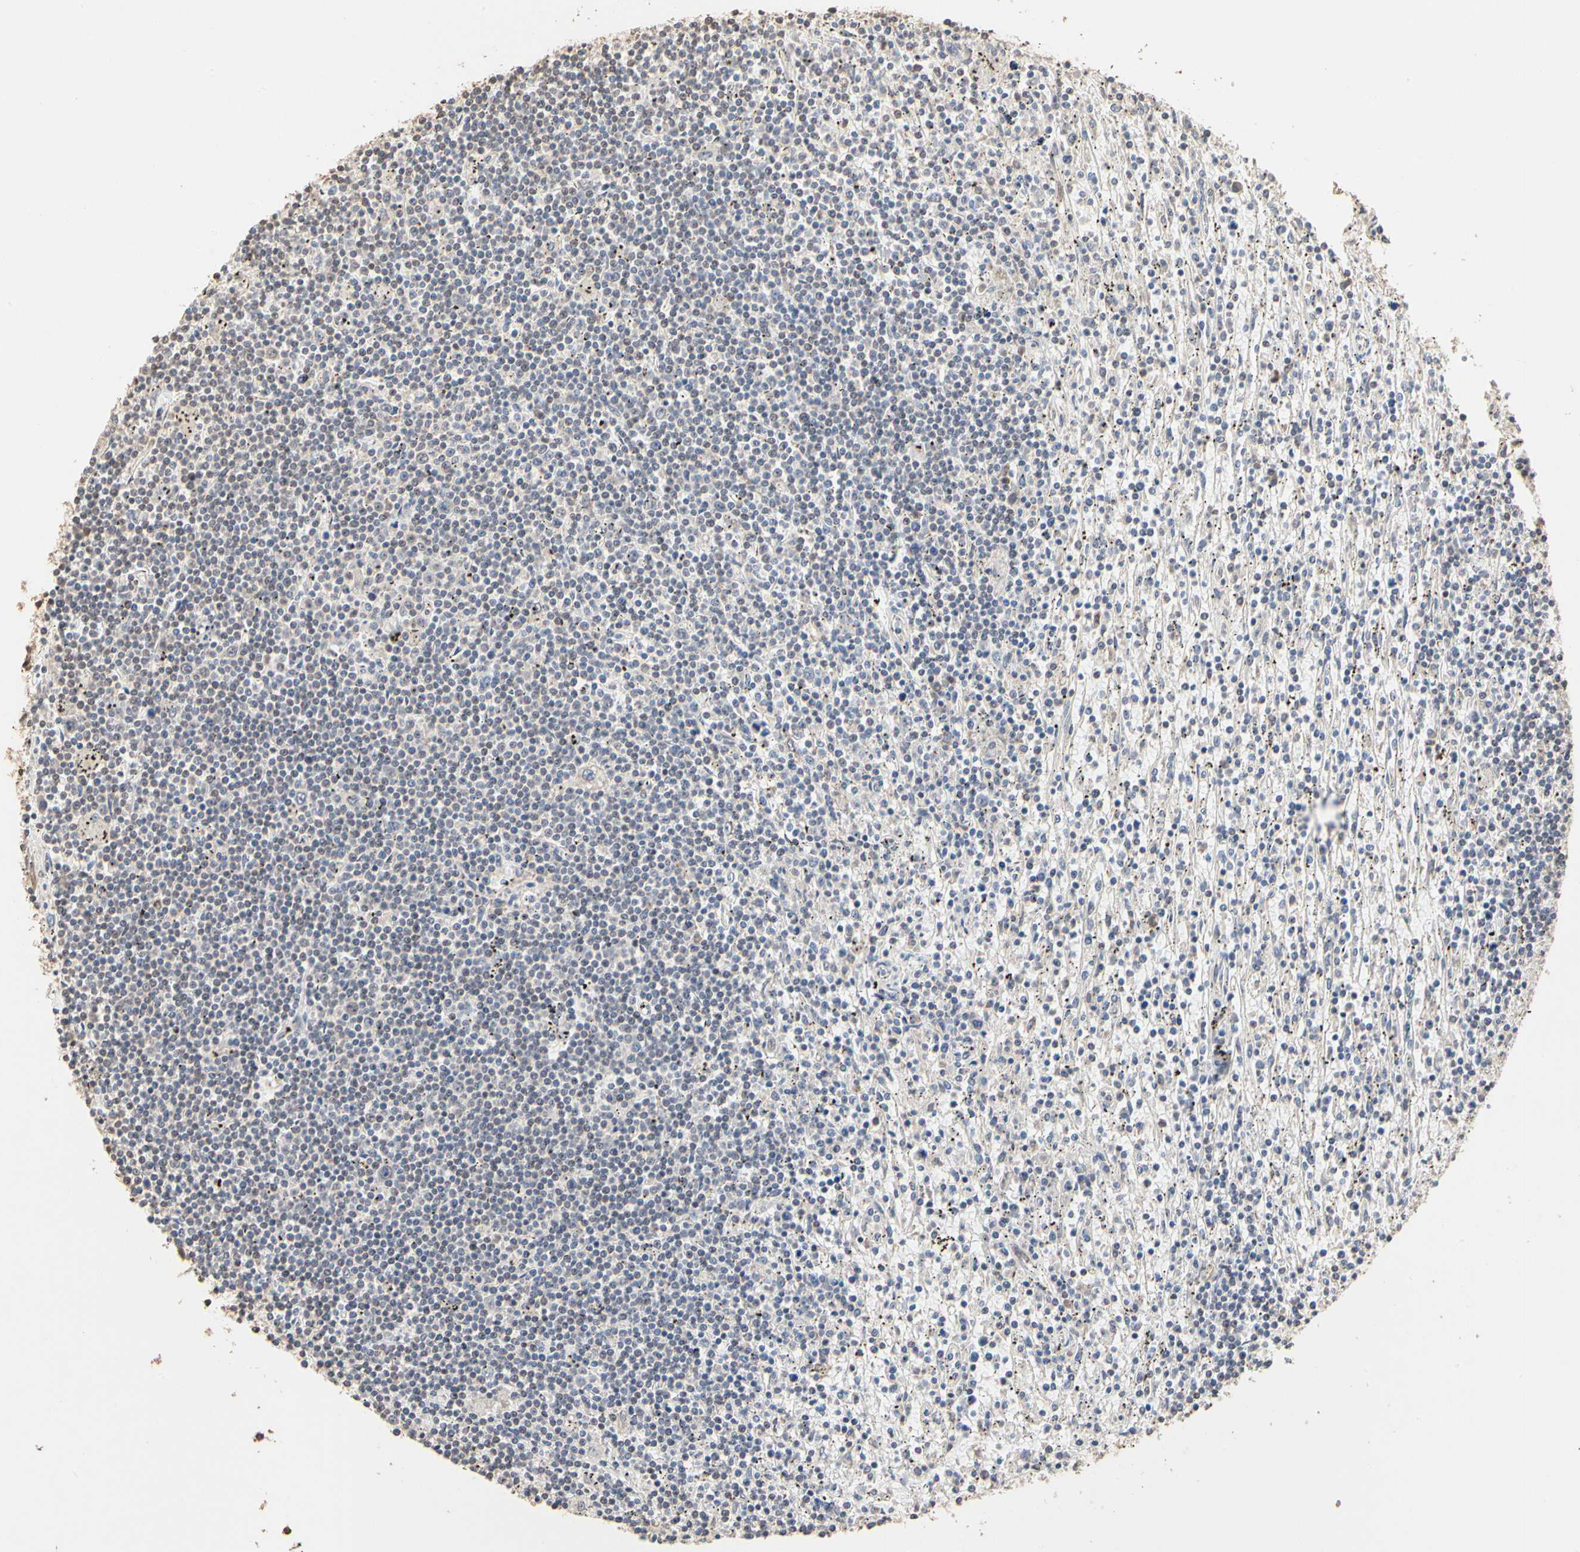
{"staining": {"intensity": "weak", "quantity": "<25%", "location": "cytoplasmic/membranous"}, "tissue": "lymphoma", "cell_type": "Tumor cells", "image_type": "cancer", "snomed": [{"axis": "morphology", "description": "Malignant lymphoma, non-Hodgkin's type, Low grade"}, {"axis": "topography", "description": "Spleen"}], "caption": "This is an immunohistochemistry micrograph of low-grade malignant lymphoma, non-Hodgkin's type. There is no positivity in tumor cells.", "gene": "TAOK1", "patient": {"sex": "male", "age": 76}}